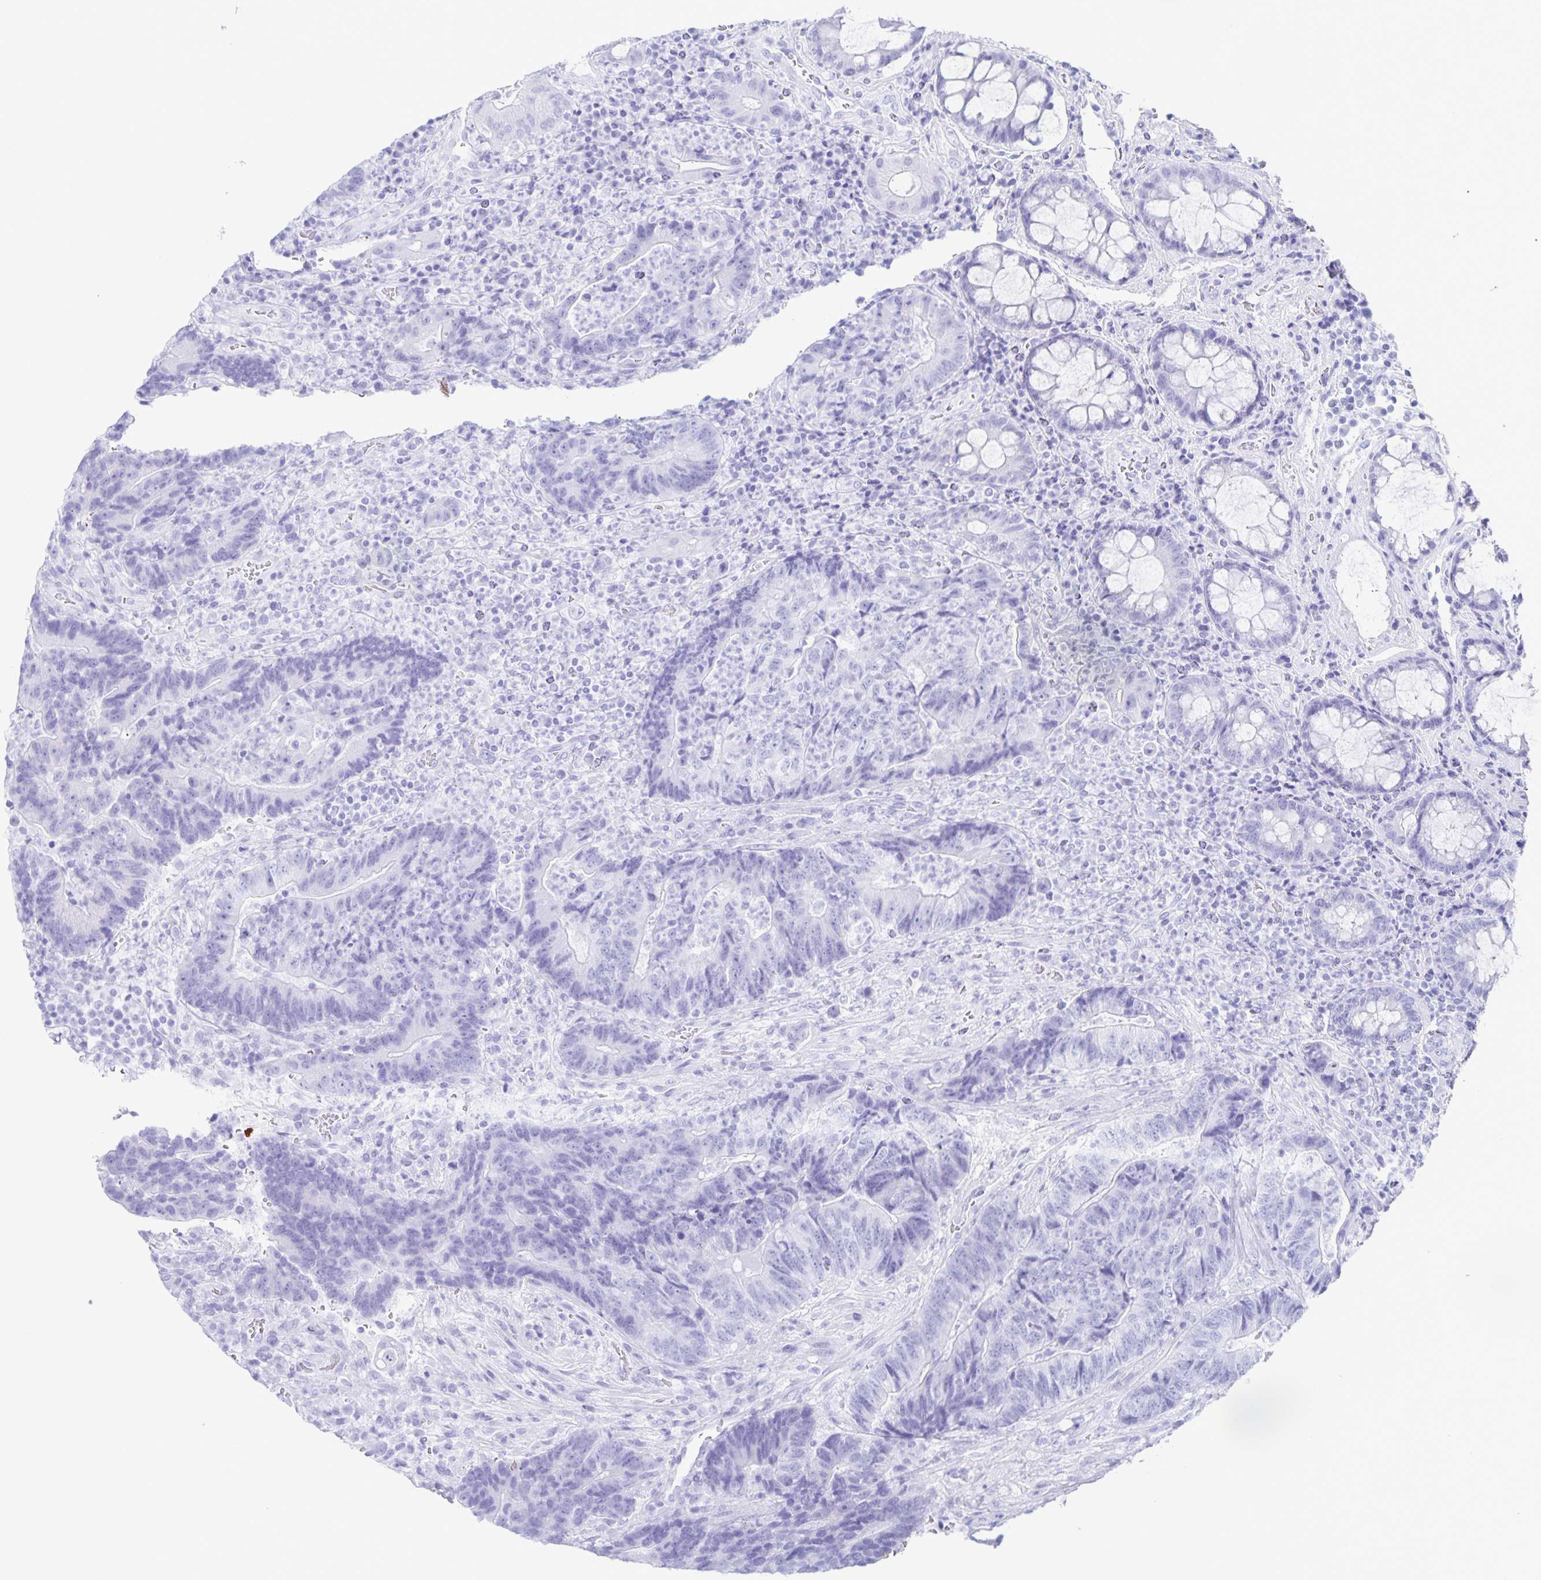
{"staining": {"intensity": "negative", "quantity": "none", "location": "none"}, "tissue": "colorectal cancer", "cell_type": "Tumor cells", "image_type": "cancer", "snomed": [{"axis": "morphology", "description": "Normal tissue, NOS"}, {"axis": "morphology", "description": "Adenocarcinoma, NOS"}, {"axis": "topography", "description": "Colon"}], "caption": "Colorectal adenocarcinoma was stained to show a protein in brown. There is no significant expression in tumor cells.", "gene": "C12orf56", "patient": {"sex": "female", "age": 48}}